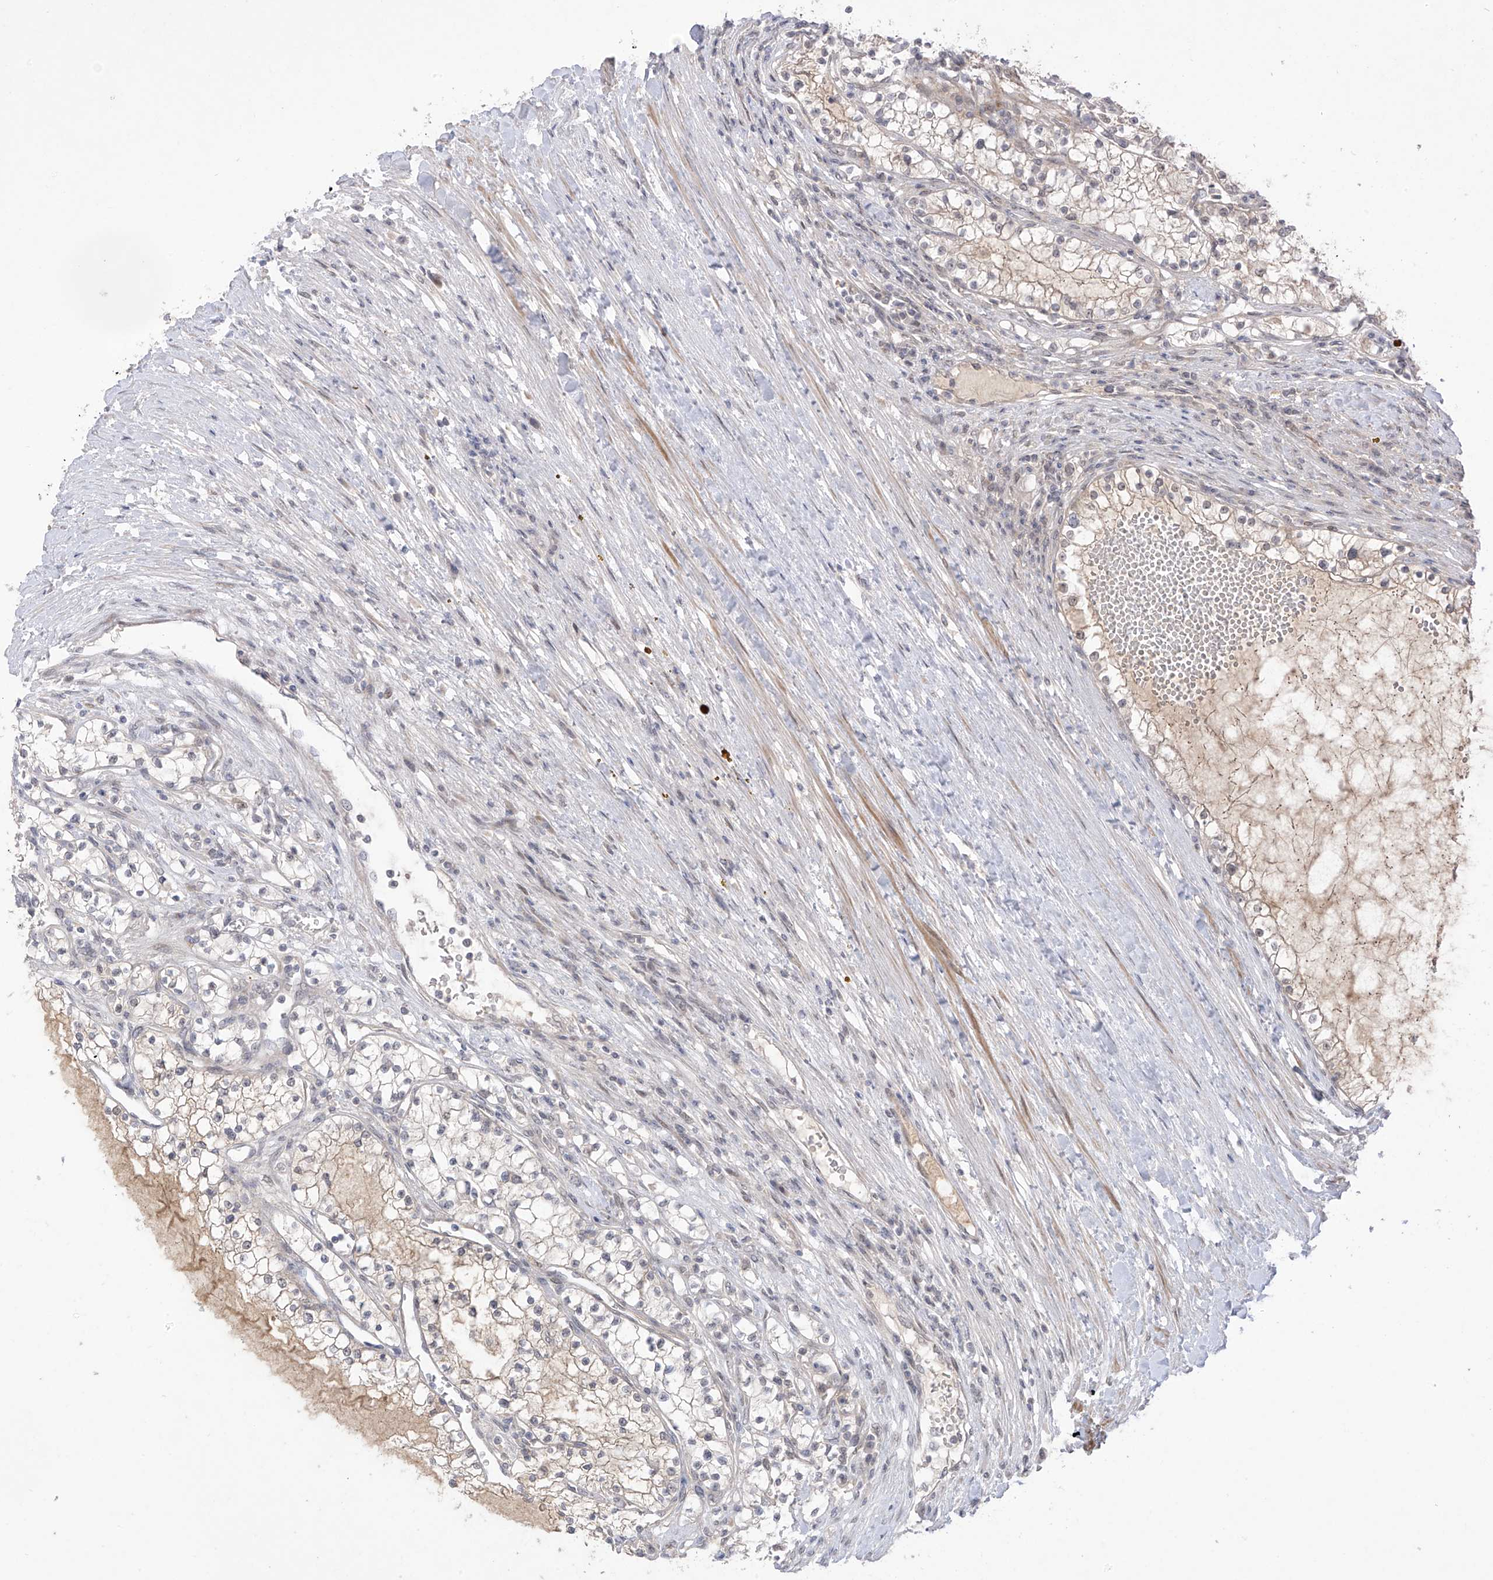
{"staining": {"intensity": "weak", "quantity": "<25%", "location": "cytoplasmic/membranous"}, "tissue": "renal cancer", "cell_type": "Tumor cells", "image_type": "cancer", "snomed": [{"axis": "morphology", "description": "Normal tissue, NOS"}, {"axis": "morphology", "description": "Adenocarcinoma, NOS"}, {"axis": "topography", "description": "Kidney"}], "caption": "IHC image of human renal adenocarcinoma stained for a protein (brown), which exhibits no positivity in tumor cells.", "gene": "OGT", "patient": {"sex": "male", "age": 68}}